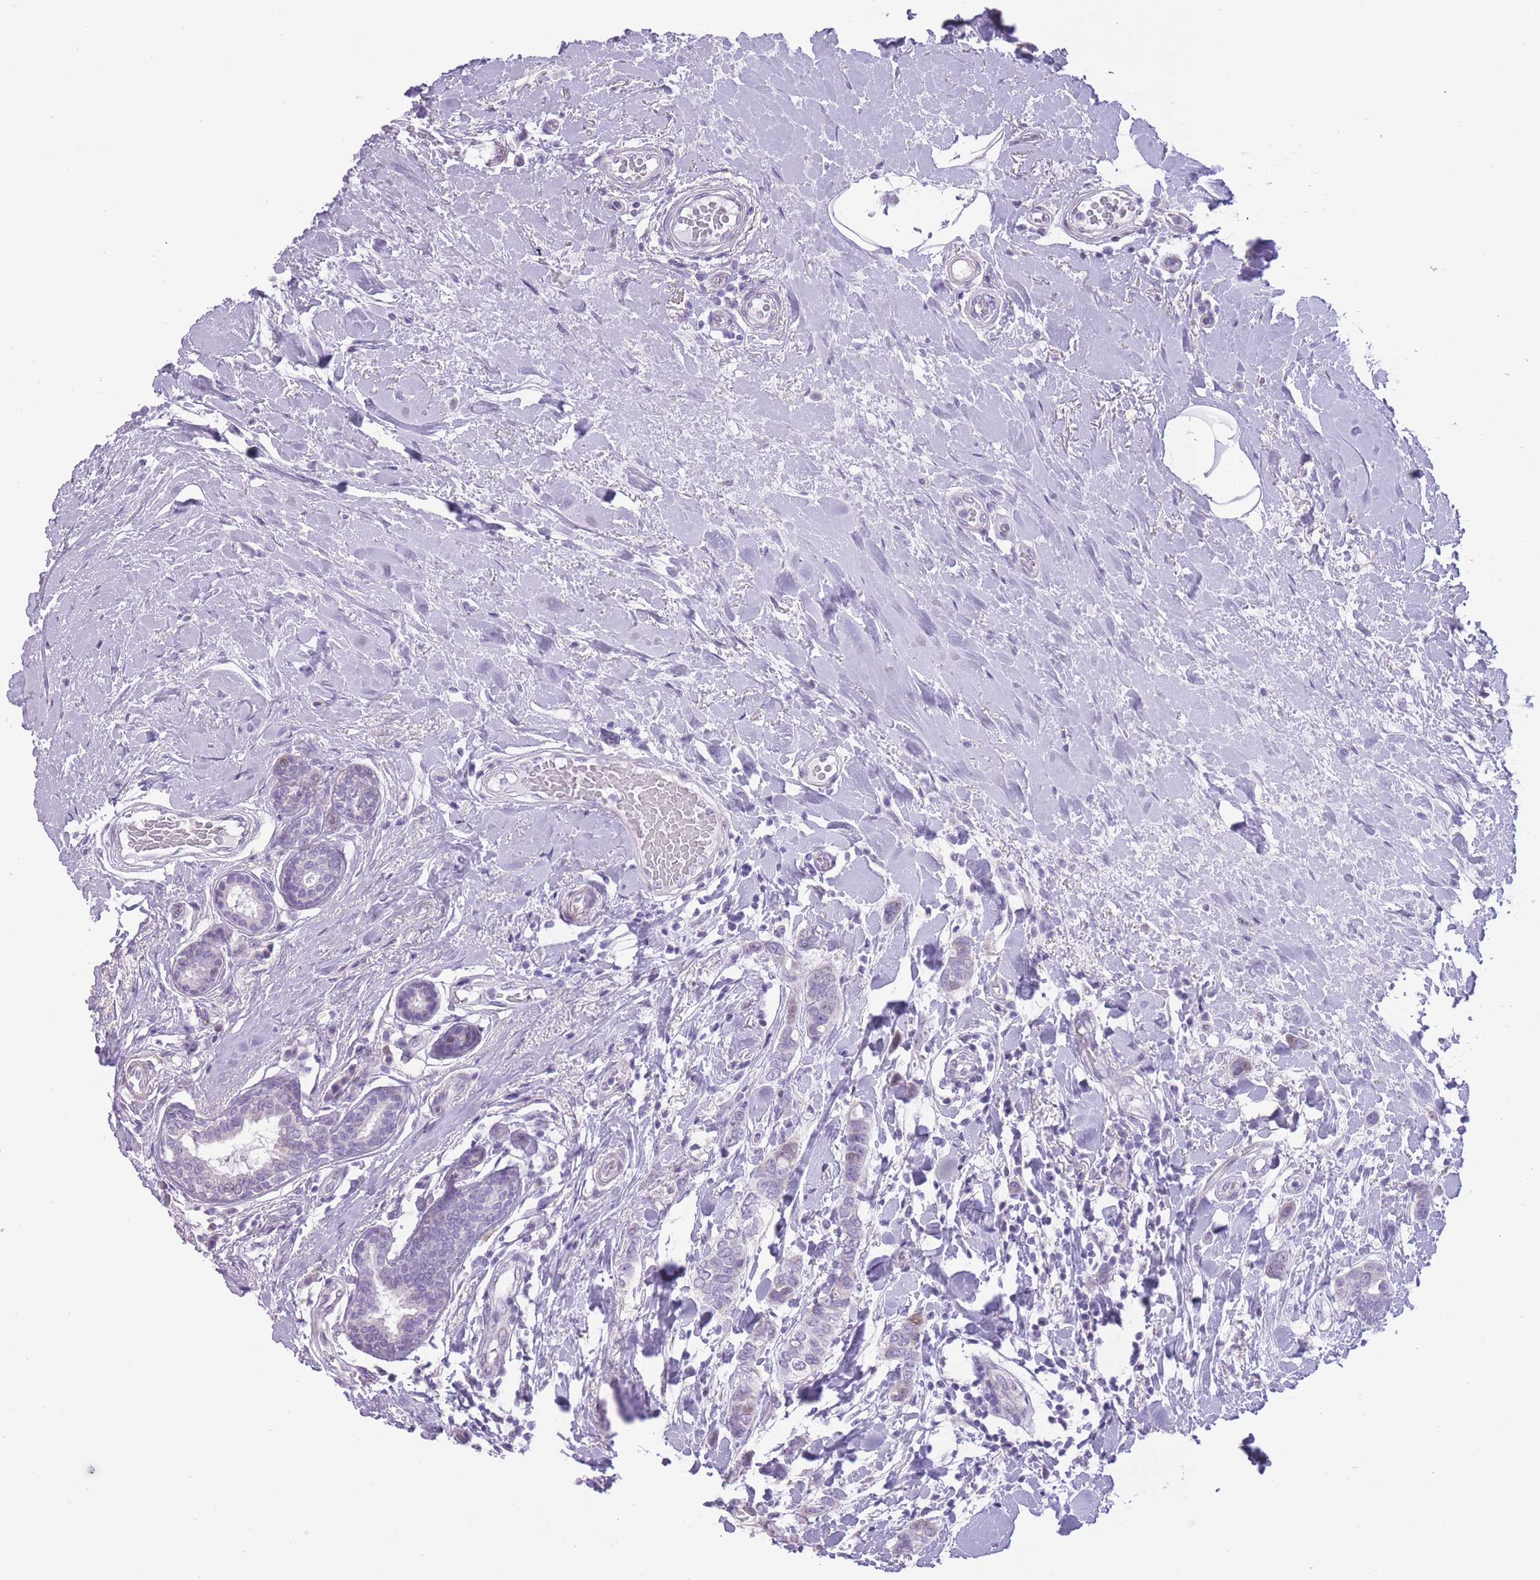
{"staining": {"intensity": "negative", "quantity": "none", "location": "none"}, "tissue": "breast cancer", "cell_type": "Tumor cells", "image_type": "cancer", "snomed": [{"axis": "morphology", "description": "Lobular carcinoma"}, {"axis": "topography", "description": "Breast"}], "caption": "A photomicrograph of breast cancer stained for a protein exhibits no brown staining in tumor cells.", "gene": "WDR70", "patient": {"sex": "female", "age": 51}}